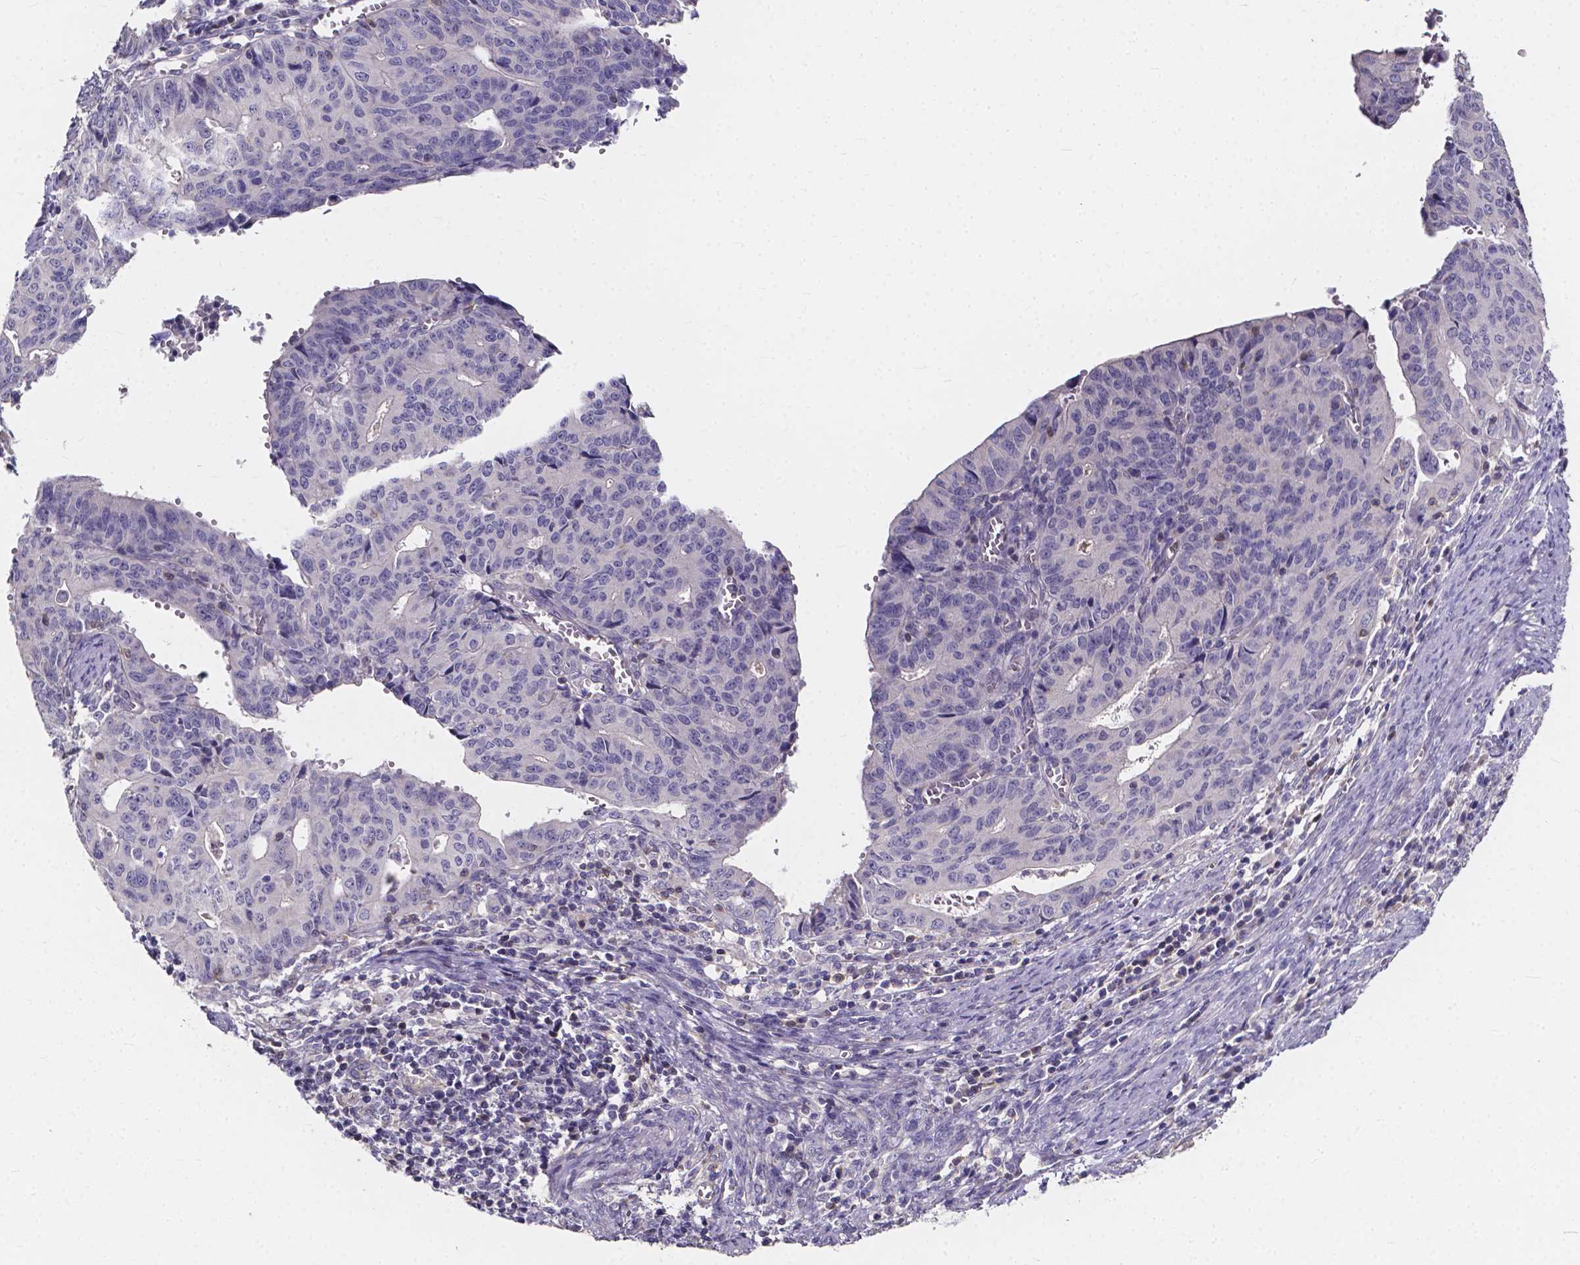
{"staining": {"intensity": "negative", "quantity": "none", "location": "none"}, "tissue": "endometrial cancer", "cell_type": "Tumor cells", "image_type": "cancer", "snomed": [{"axis": "morphology", "description": "Adenocarcinoma, NOS"}, {"axis": "topography", "description": "Endometrium"}], "caption": "Endometrial adenocarcinoma was stained to show a protein in brown. There is no significant staining in tumor cells.", "gene": "THEMIS", "patient": {"sex": "female", "age": 65}}